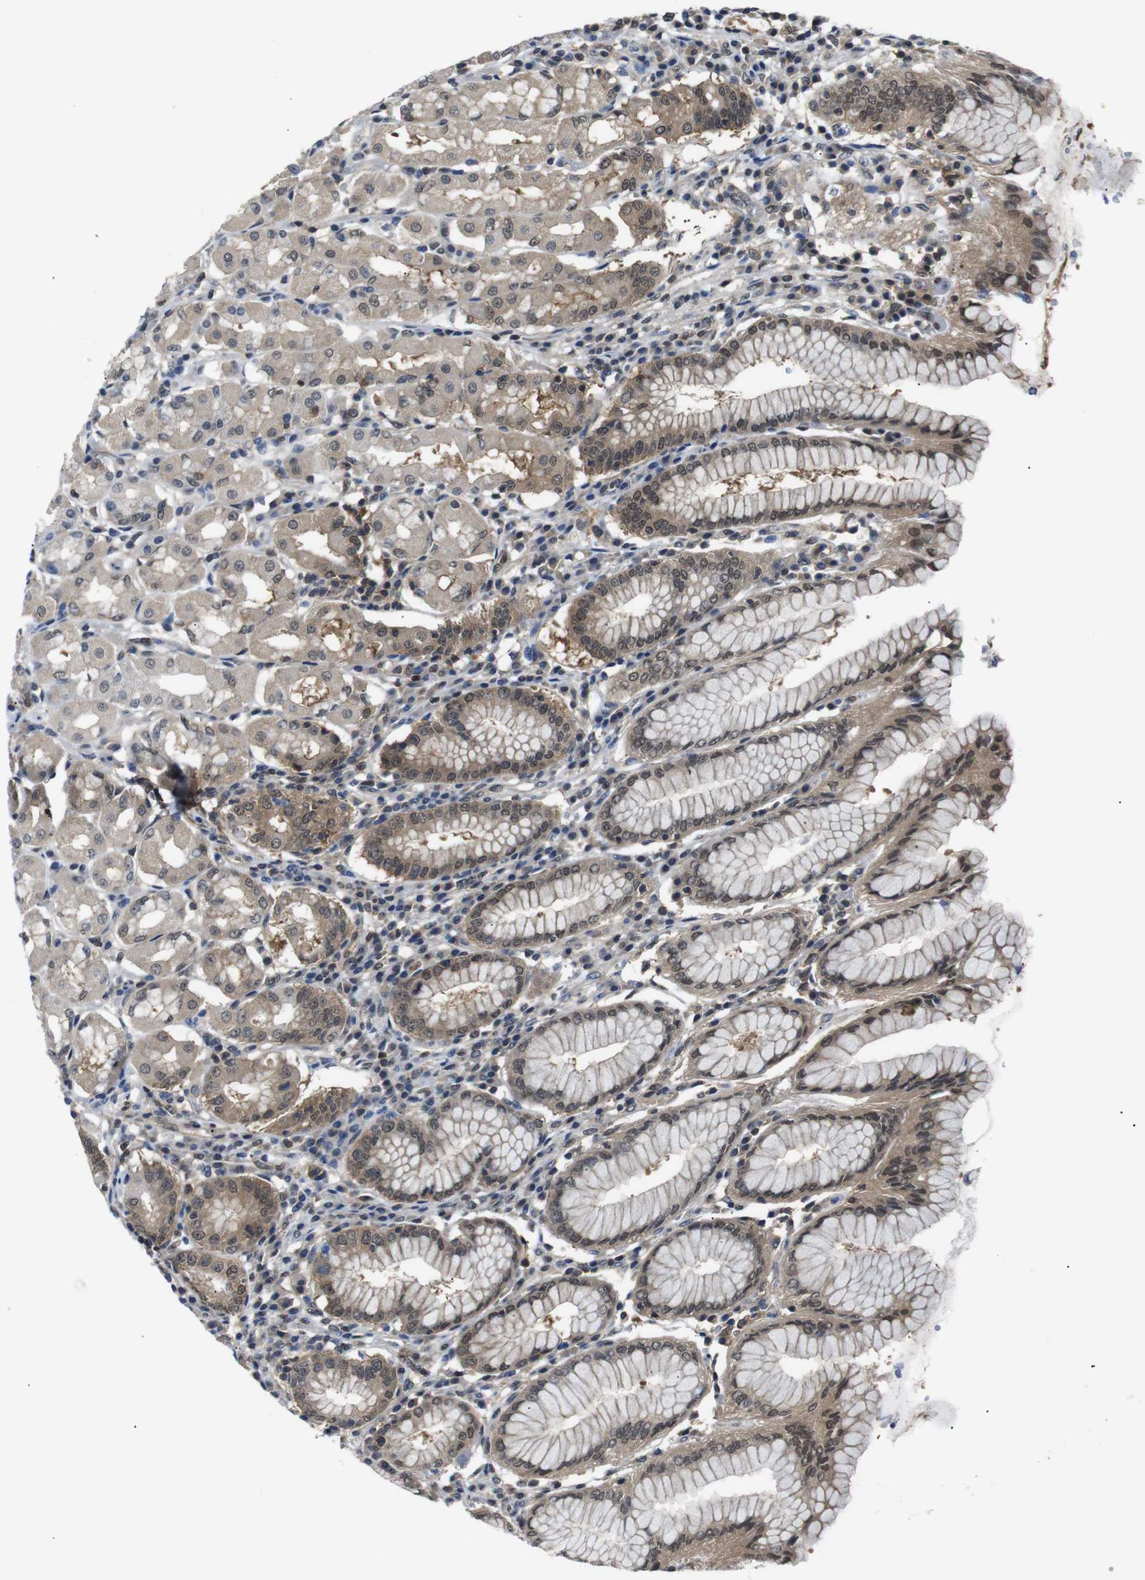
{"staining": {"intensity": "moderate", "quantity": ">75%", "location": "cytoplasmic/membranous,nuclear"}, "tissue": "stomach", "cell_type": "Glandular cells", "image_type": "normal", "snomed": [{"axis": "morphology", "description": "Normal tissue, NOS"}, {"axis": "topography", "description": "Stomach"}, {"axis": "topography", "description": "Stomach, lower"}], "caption": "Immunohistochemistry of normal stomach demonstrates medium levels of moderate cytoplasmic/membranous,nuclear positivity in about >75% of glandular cells. (IHC, brightfield microscopy, high magnification).", "gene": "UBXN1", "patient": {"sex": "female", "age": 56}}